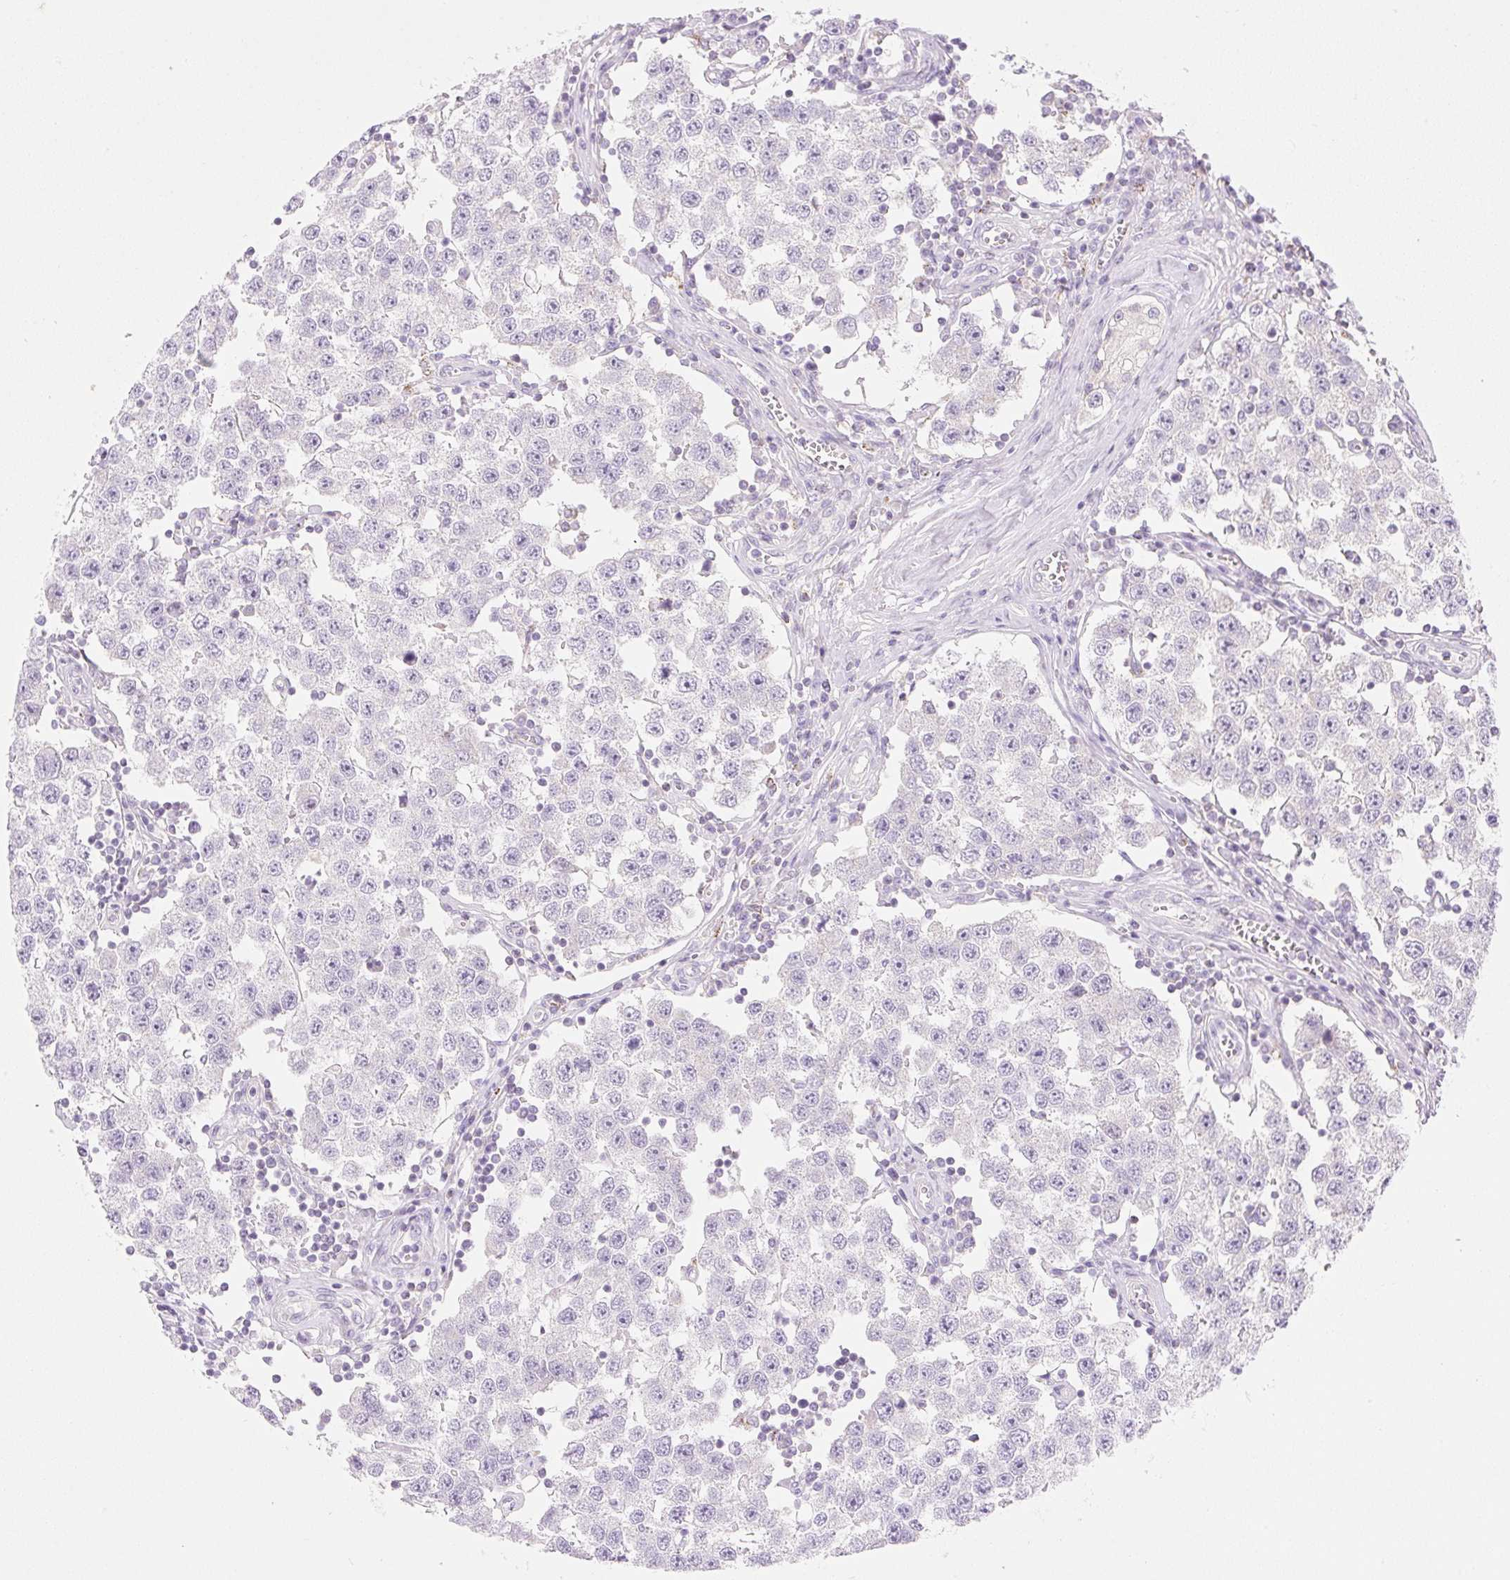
{"staining": {"intensity": "negative", "quantity": "none", "location": "none"}, "tissue": "testis cancer", "cell_type": "Tumor cells", "image_type": "cancer", "snomed": [{"axis": "morphology", "description": "Seminoma, NOS"}, {"axis": "topography", "description": "Testis"}], "caption": "Tumor cells are negative for protein expression in human testis seminoma.", "gene": "FOCAD", "patient": {"sex": "male", "age": 34}}